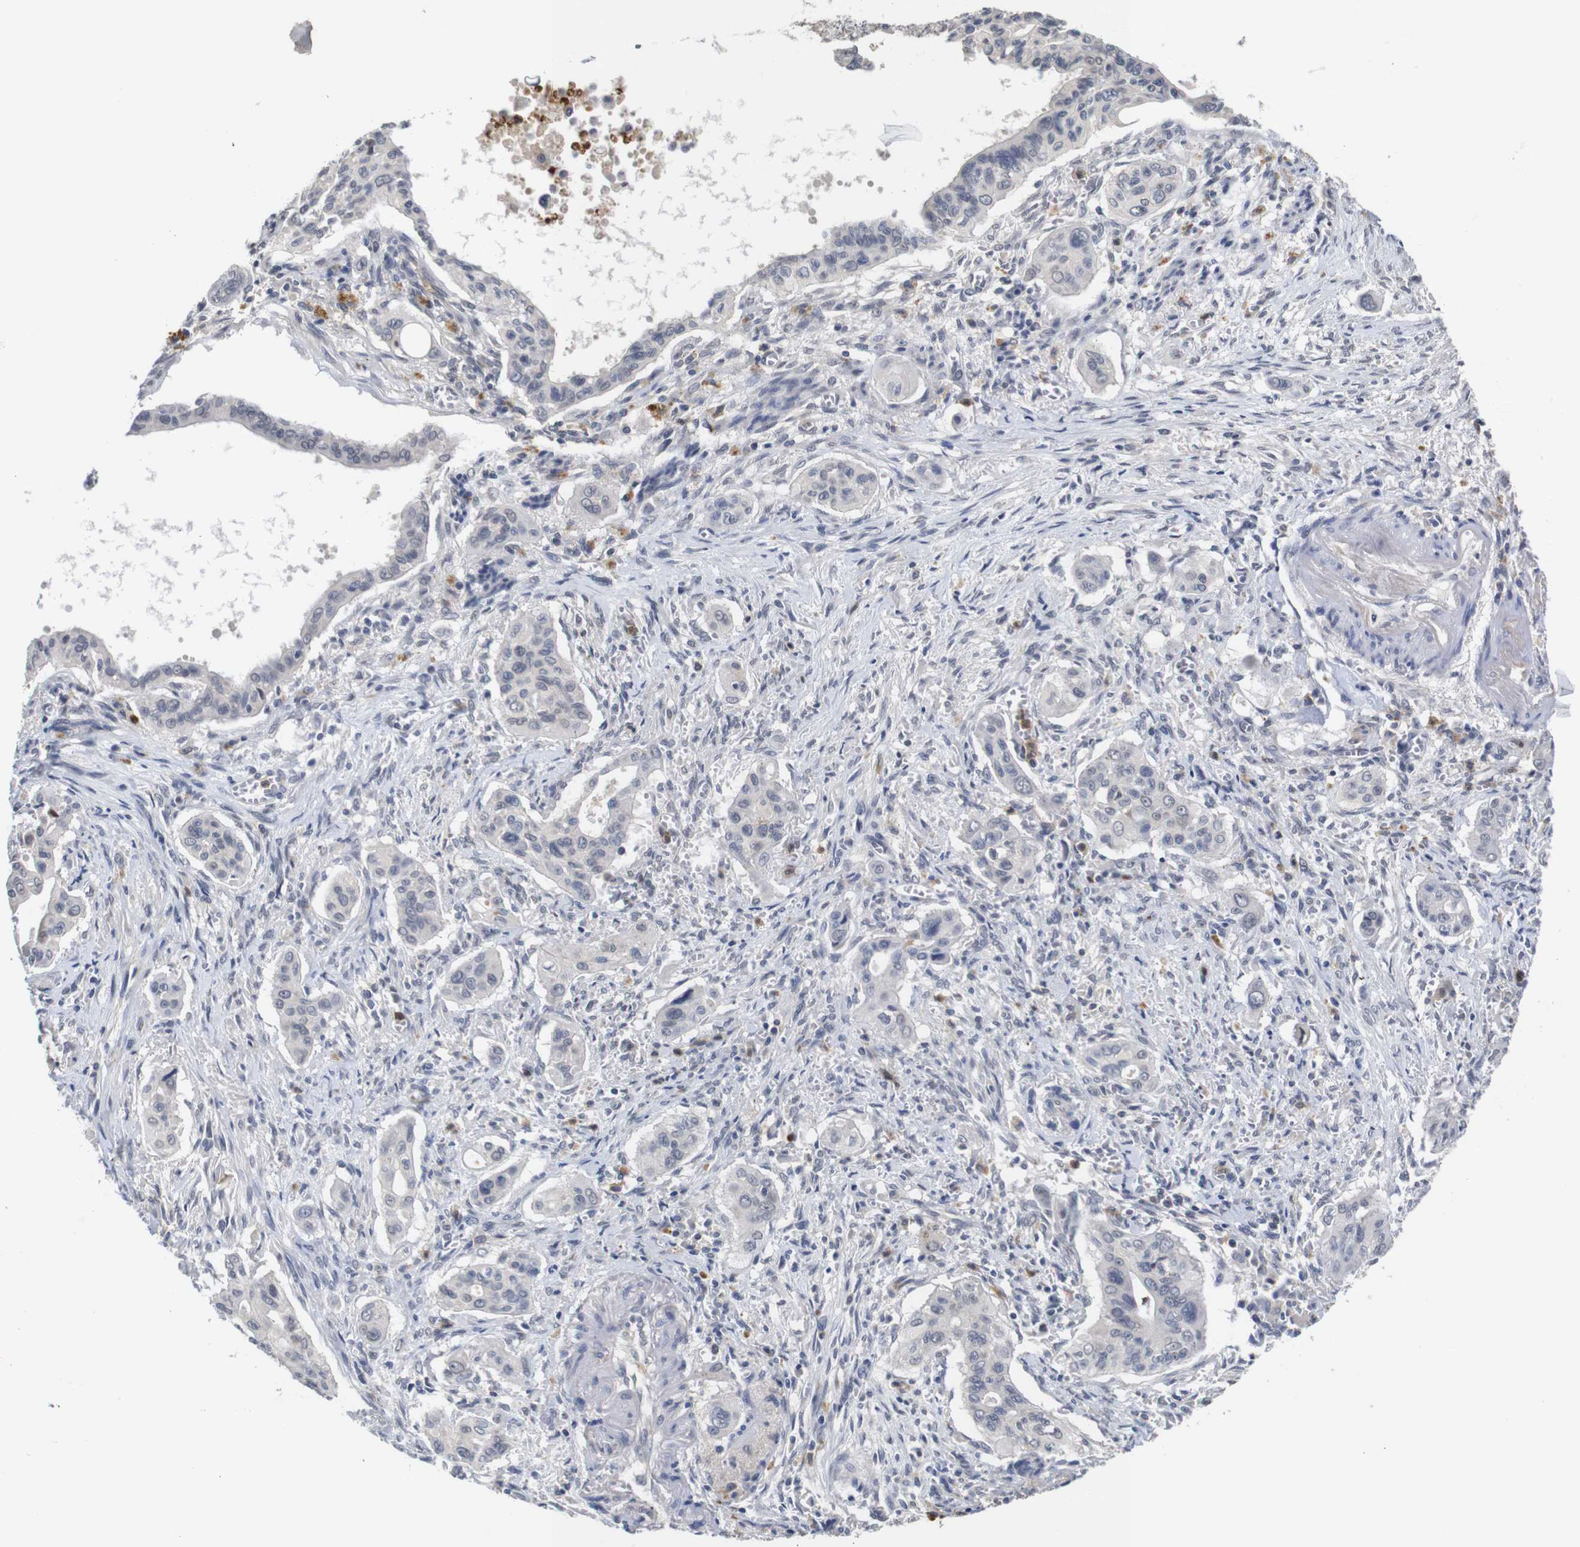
{"staining": {"intensity": "negative", "quantity": "none", "location": "none"}, "tissue": "pancreatic cancer", "cell_type": "Tumor cells", "image_type": "cancer", "snomed": [{"axis": "morphology", "description": "Adenocarcinoma, NOS"}, {"axis": "topography", "description": "Pancreas"}], "caption": "High magnification brightfield microscopy of adenocarcinoma (pancreatic) stained with DAB (3,3'-diaminobenzidine) (brown) and counterstained with hematoxylin (blue): tumor cells show no significant expression.", "gene": "NTRK3", "patient": {"sex": "male", "age": 77}}